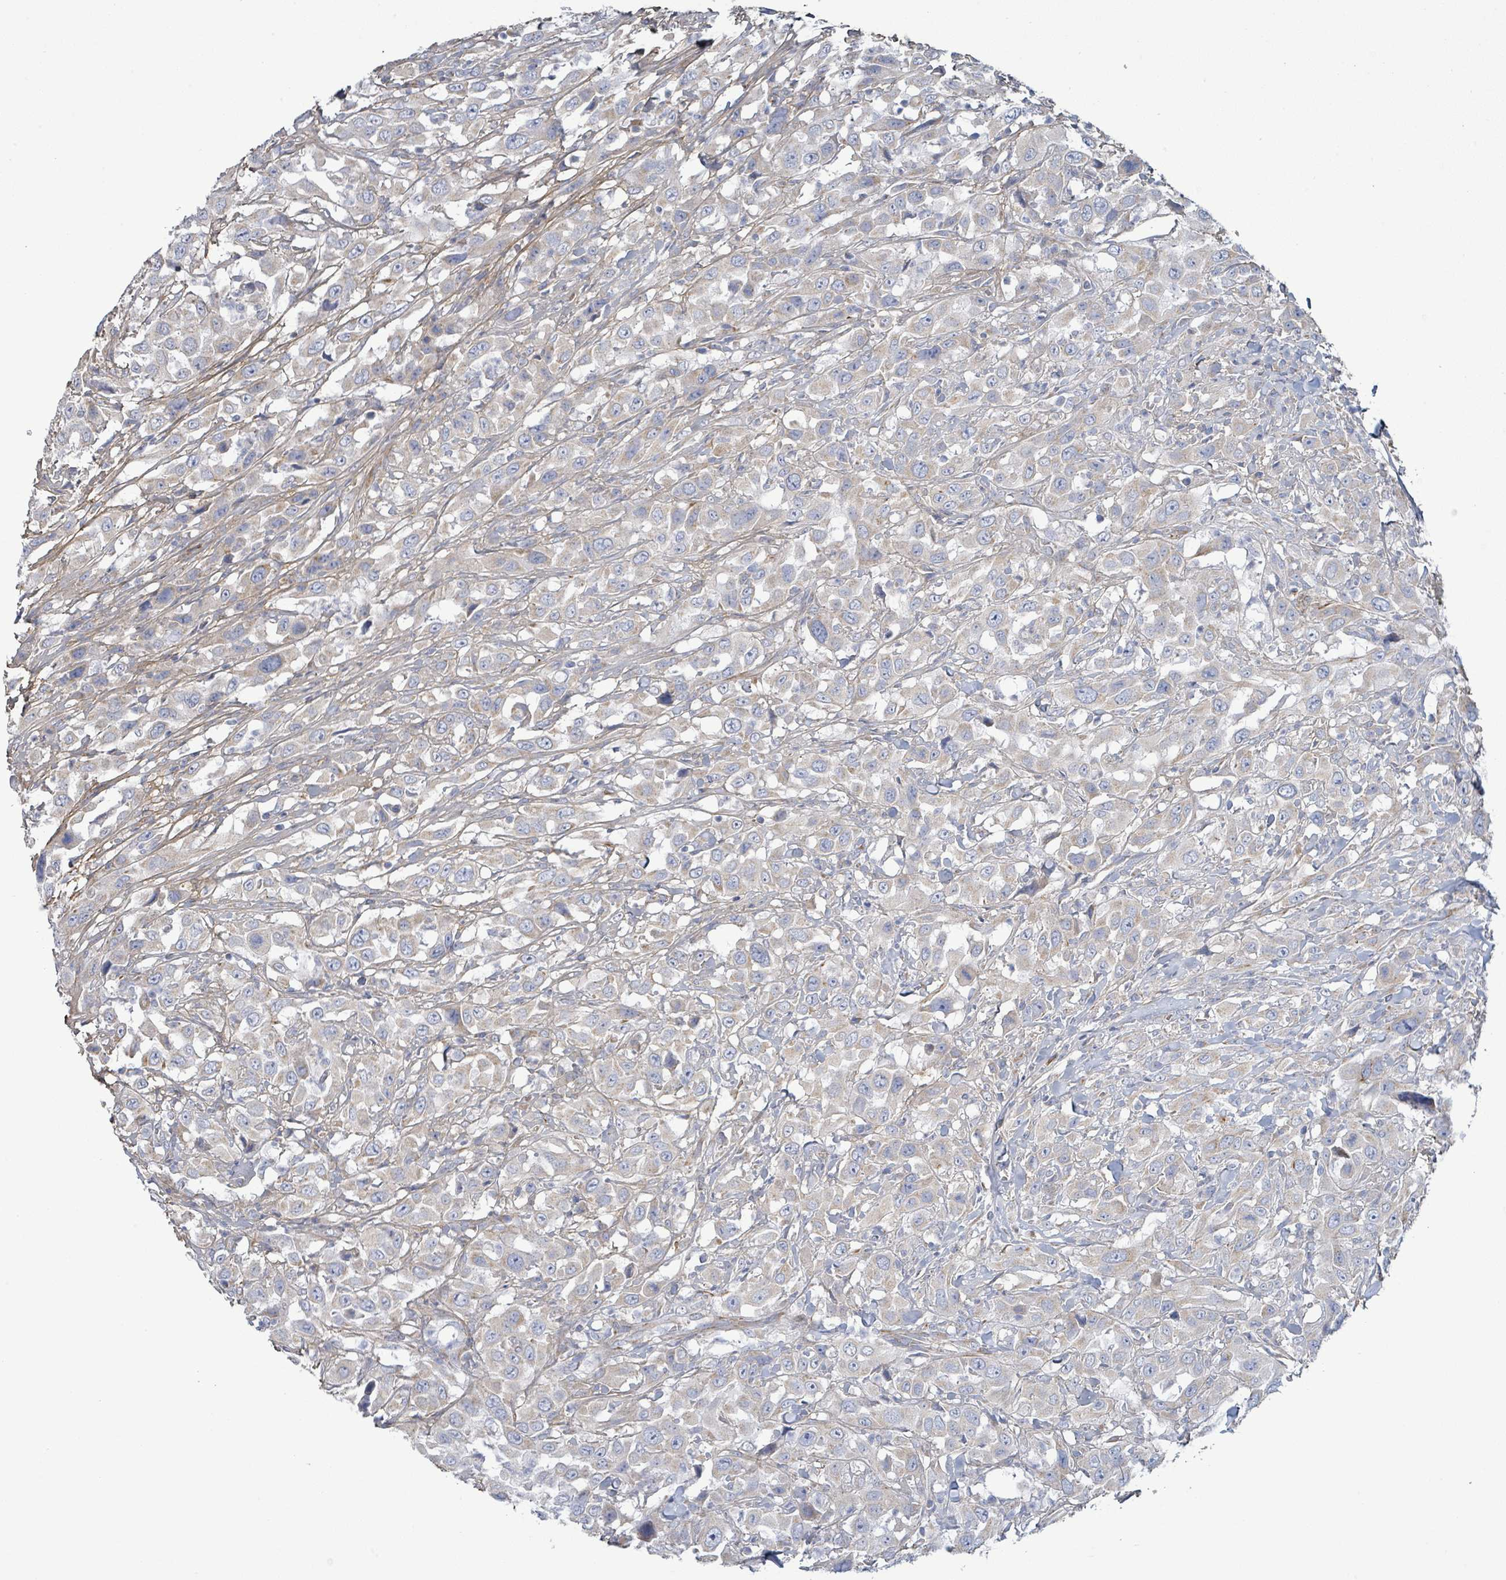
{"staining": {"intensity": "negative", "quantity": "none", "location": "none"}, "tissue": "urothelial cancer", "cell_type": "Tumor cells", "image_type": "cancer", "snomed": [{"axis": "morphology", "description": "Urothelial carcinoma, High grade"}, {"axis": "topography", "description": "Urinary bladder"}], "caption": "This is an immunohistochemistry (IHC) photomicrograph of urothelial cancer. There is no positivity in tumor cells.", "gene": "ALG12", "patient": {"sex": "male", "age": 61}}